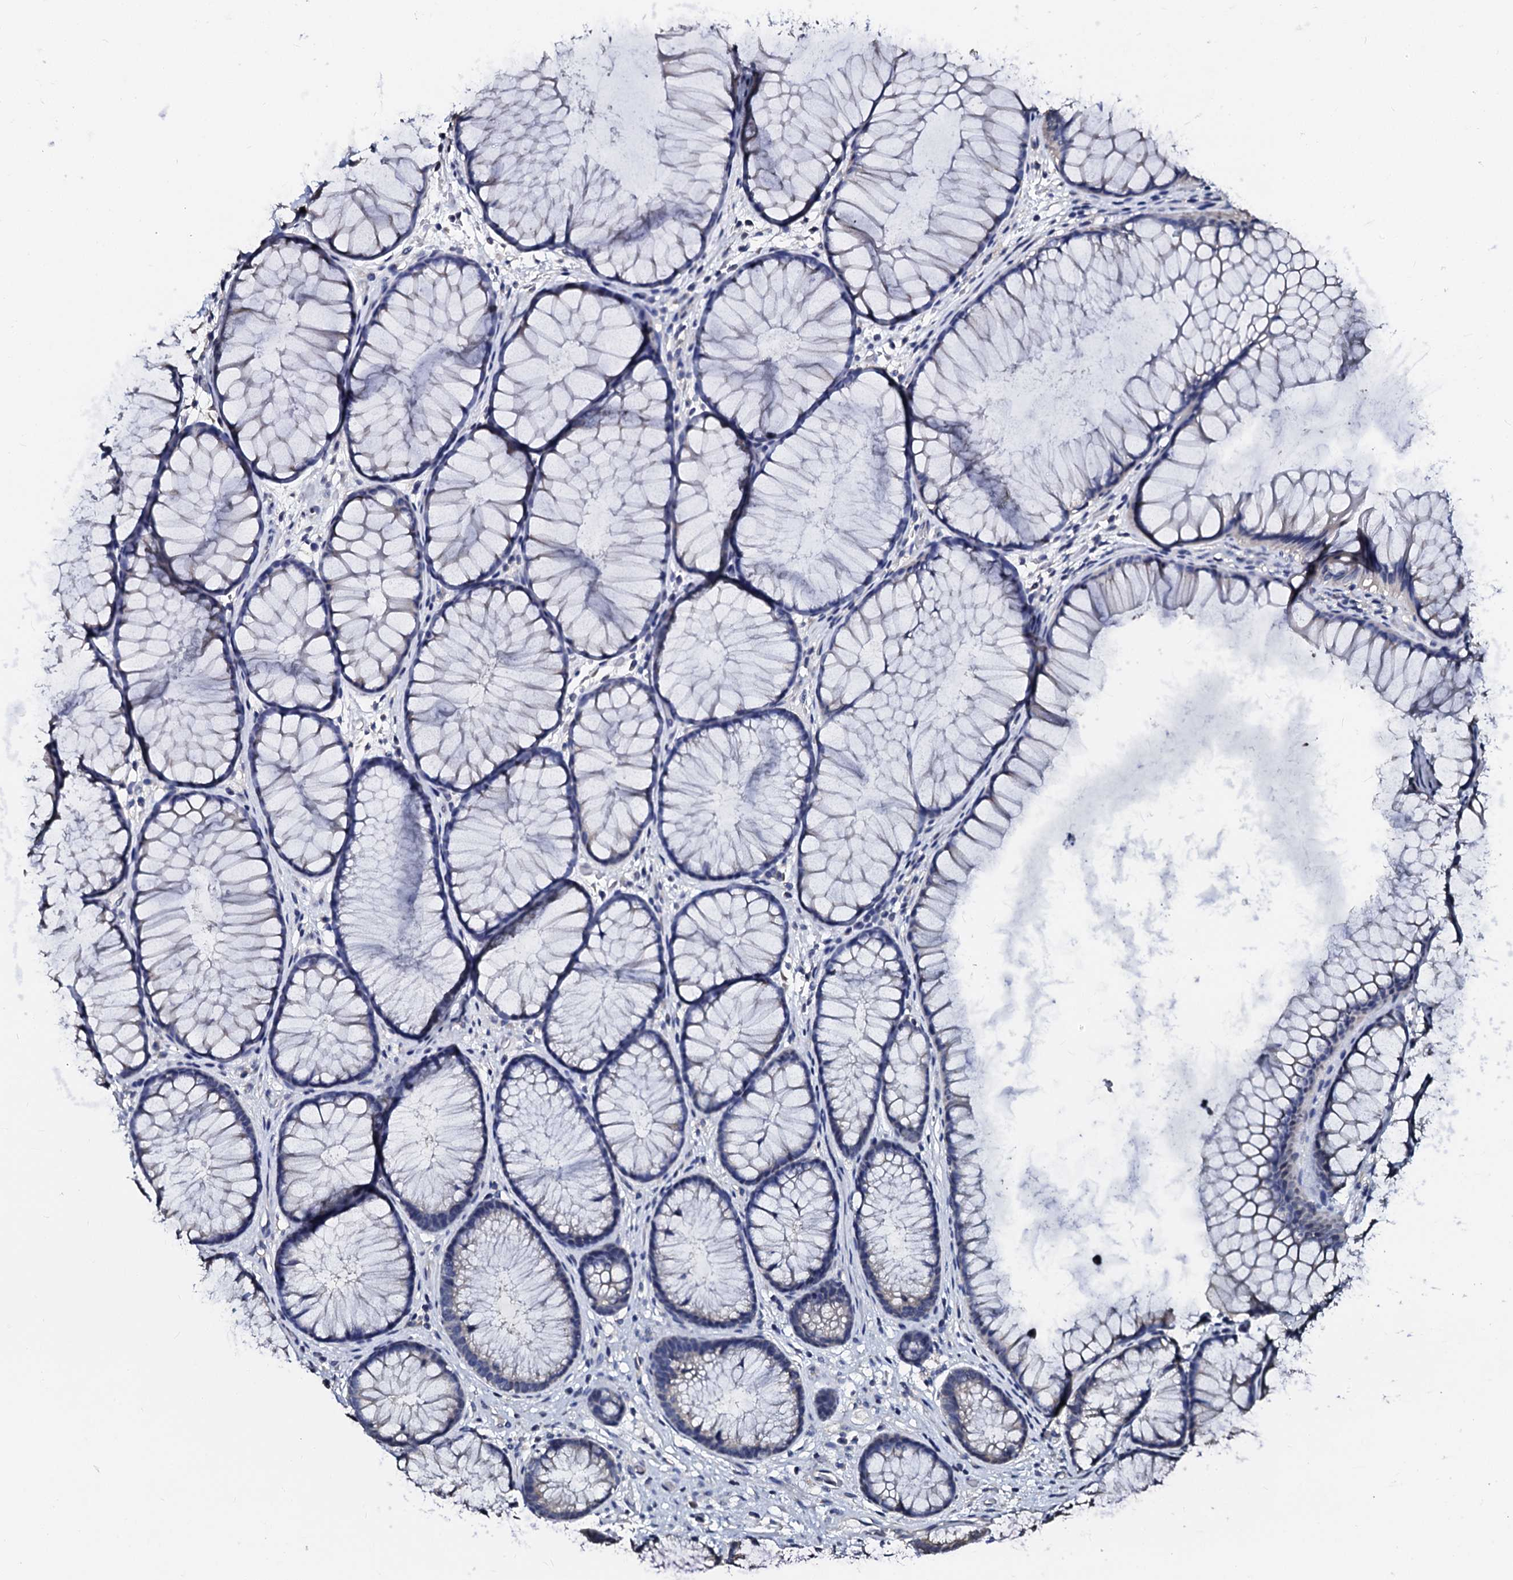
{"staining": {"intensity": "weak", "quantity": "25%-75%", "location": "cytoplasmic/membranous"}, "tissue": "colon", "cell_type": "Endothelial cells", "image_type": "normal", "snomed": [{"axis": "morphology", "description": "Normal tissue, NOS"}, {"axis": "topography", "description": "Colon"}], "caption": "Endothelial cells reveal weak cytoplasmic/membranous expression in approximately 25%-75% of cells in normal colon. (IHC, brightfield microscopy, high magnification).", "gene": "AKAP3", "patient": {"sex": "female", "age": 82}}